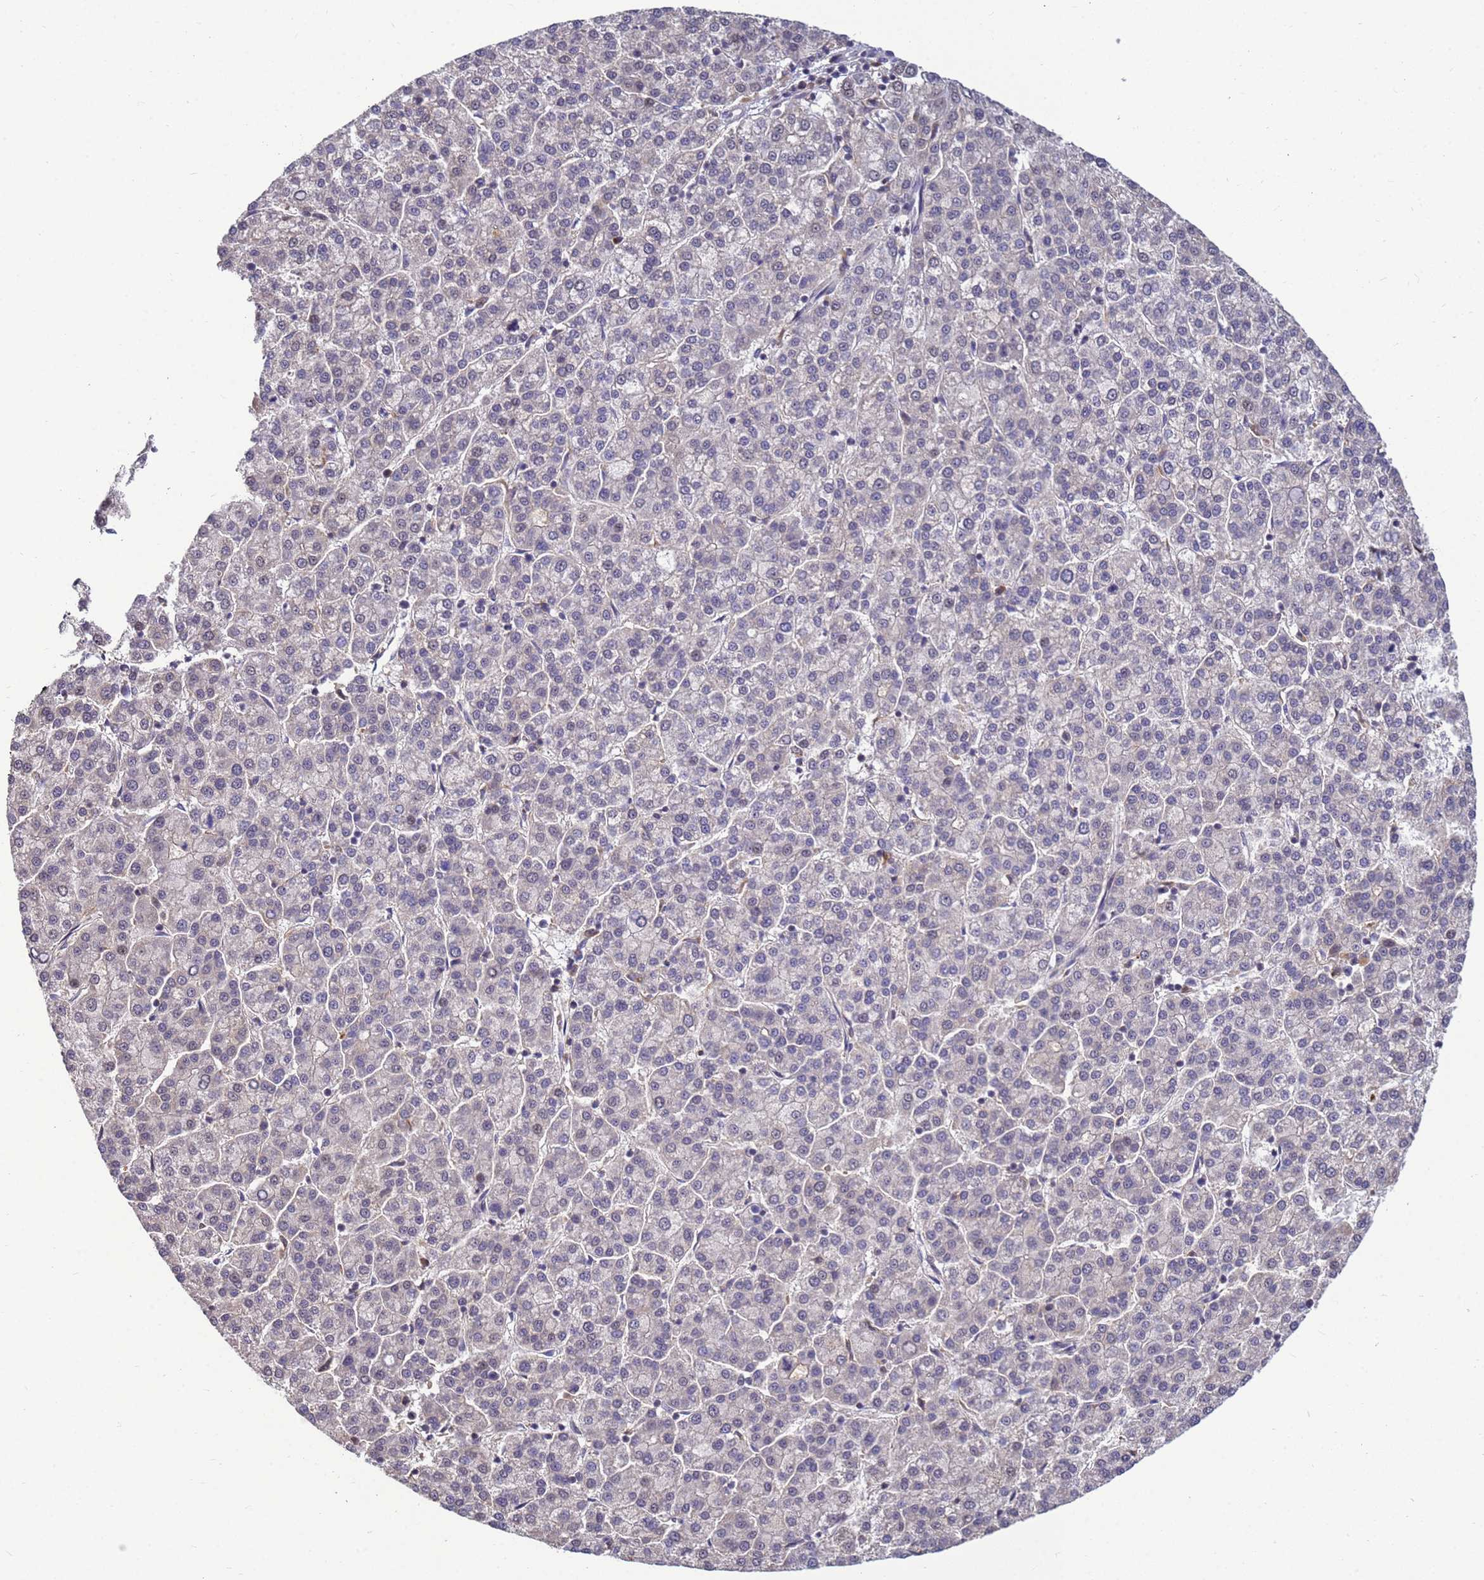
{"staining": {"intensity": "negative", "quantity": "none", "location": "none"}, "tissue": "liver cancer", "cell_type": "Tumor cells", "image_type": "cancer", "snomed": [{"axis": "morphology", "description": "Carcinoma, Hepatocellular, NOS"}, {"axis": "topography", "description": "Liver"}], "caption": "There is no significant positivity in tumor cells of liver cancer (hepatocellular carcinoma). The staining is performed using DAB (3,3'-diaminobenzidine) brown chromogen with nuclei counter-stained in using hematoxylin.", "gene": "TMEM74B", "patient": {"sex": "female", "age": 58}}